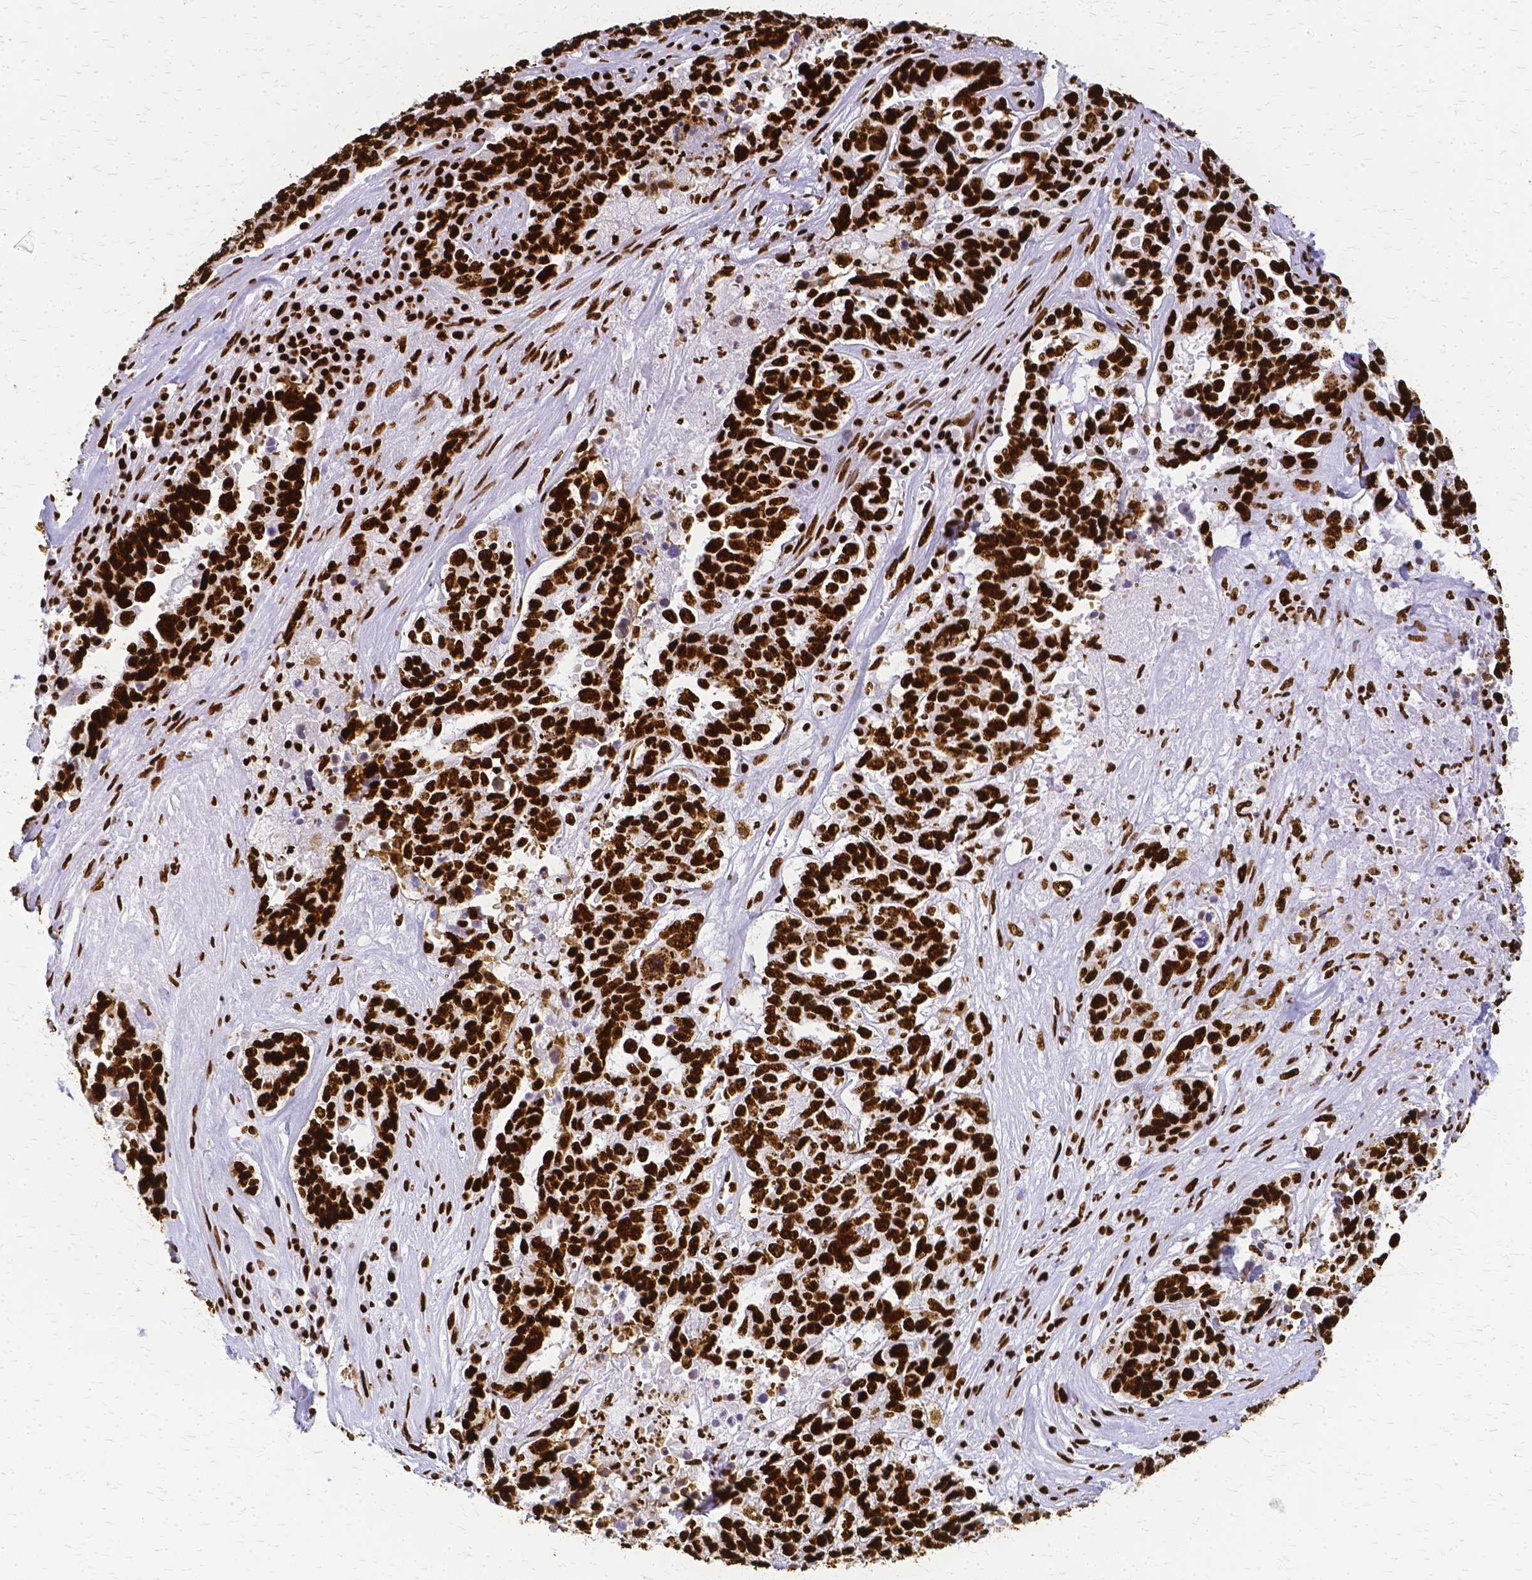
{"staining": {"intensity": "strong", "quantity": ">75%", "location": "nuclear"}, "tissue": "ovarian cancer", "cell_type": "Tumor cells", "image_type": "cancer", "snomed": [{"axis": "morphology", "description": "Carcinoma, endometroid"}, {"axis": "topography", "description": "Ovary"}], "caption": "The image shows staining of endometroid carcinoma (ovarian), revealing strong nuclear protein expression (brown color) within tumor cells.", "gene": "SFPQ", "patient": {"sex": "female", "age": 62}}